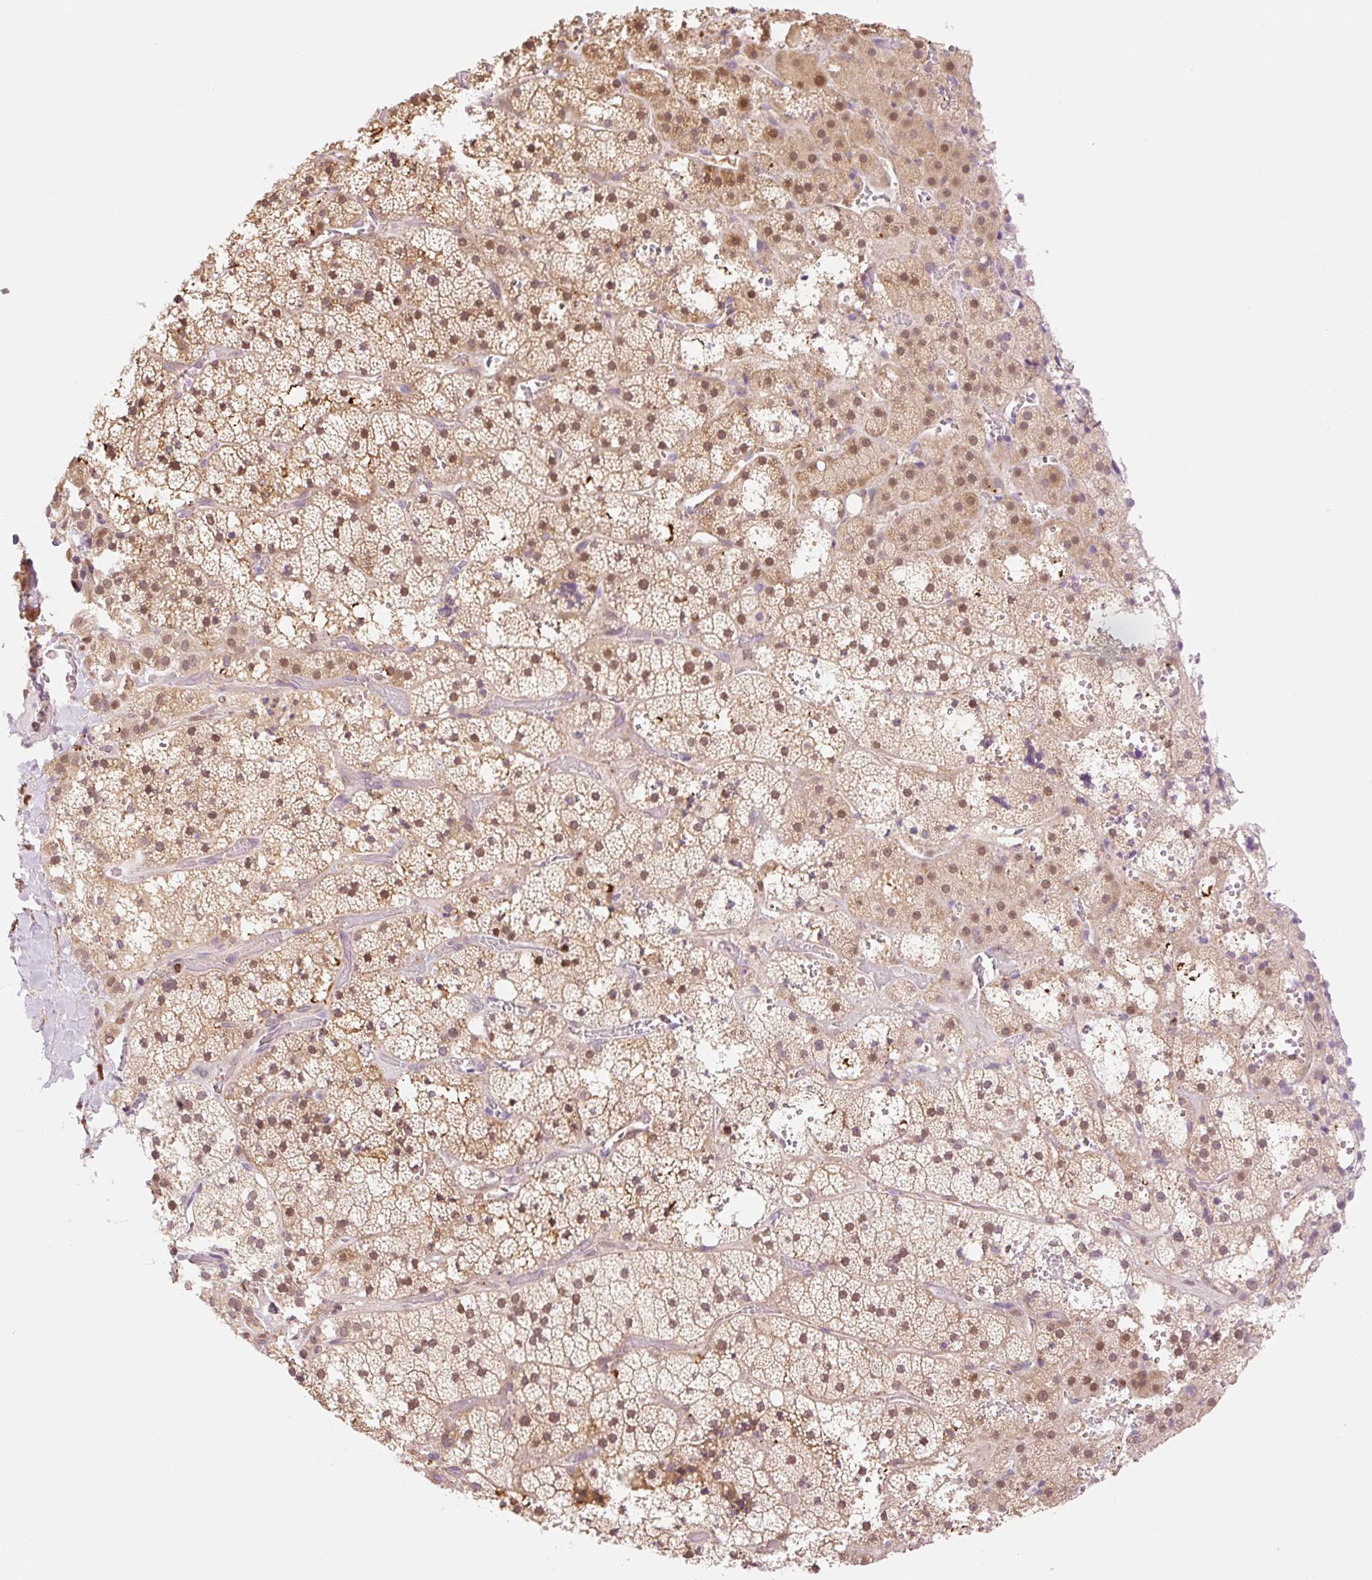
{"staining": {"intensity": "moderate", "quantity": ">75%", "location": "nuclear"}, "tissue": "adrenal gland", "cell_type": "Glandular cells", "image_type": "normal", "snomed": [{"axis": "morphology", "description": "Normal tissue, NOS"}, {"axis": "topography", "description": "Adrenal gland"}], "caption": "Protein expression by IHC displays moderate nuclear expression in about >75% of glandular cells in normal adrenal gland.", "gene": "HEBP1", "patient": {"sex": "male", "age": 53}}